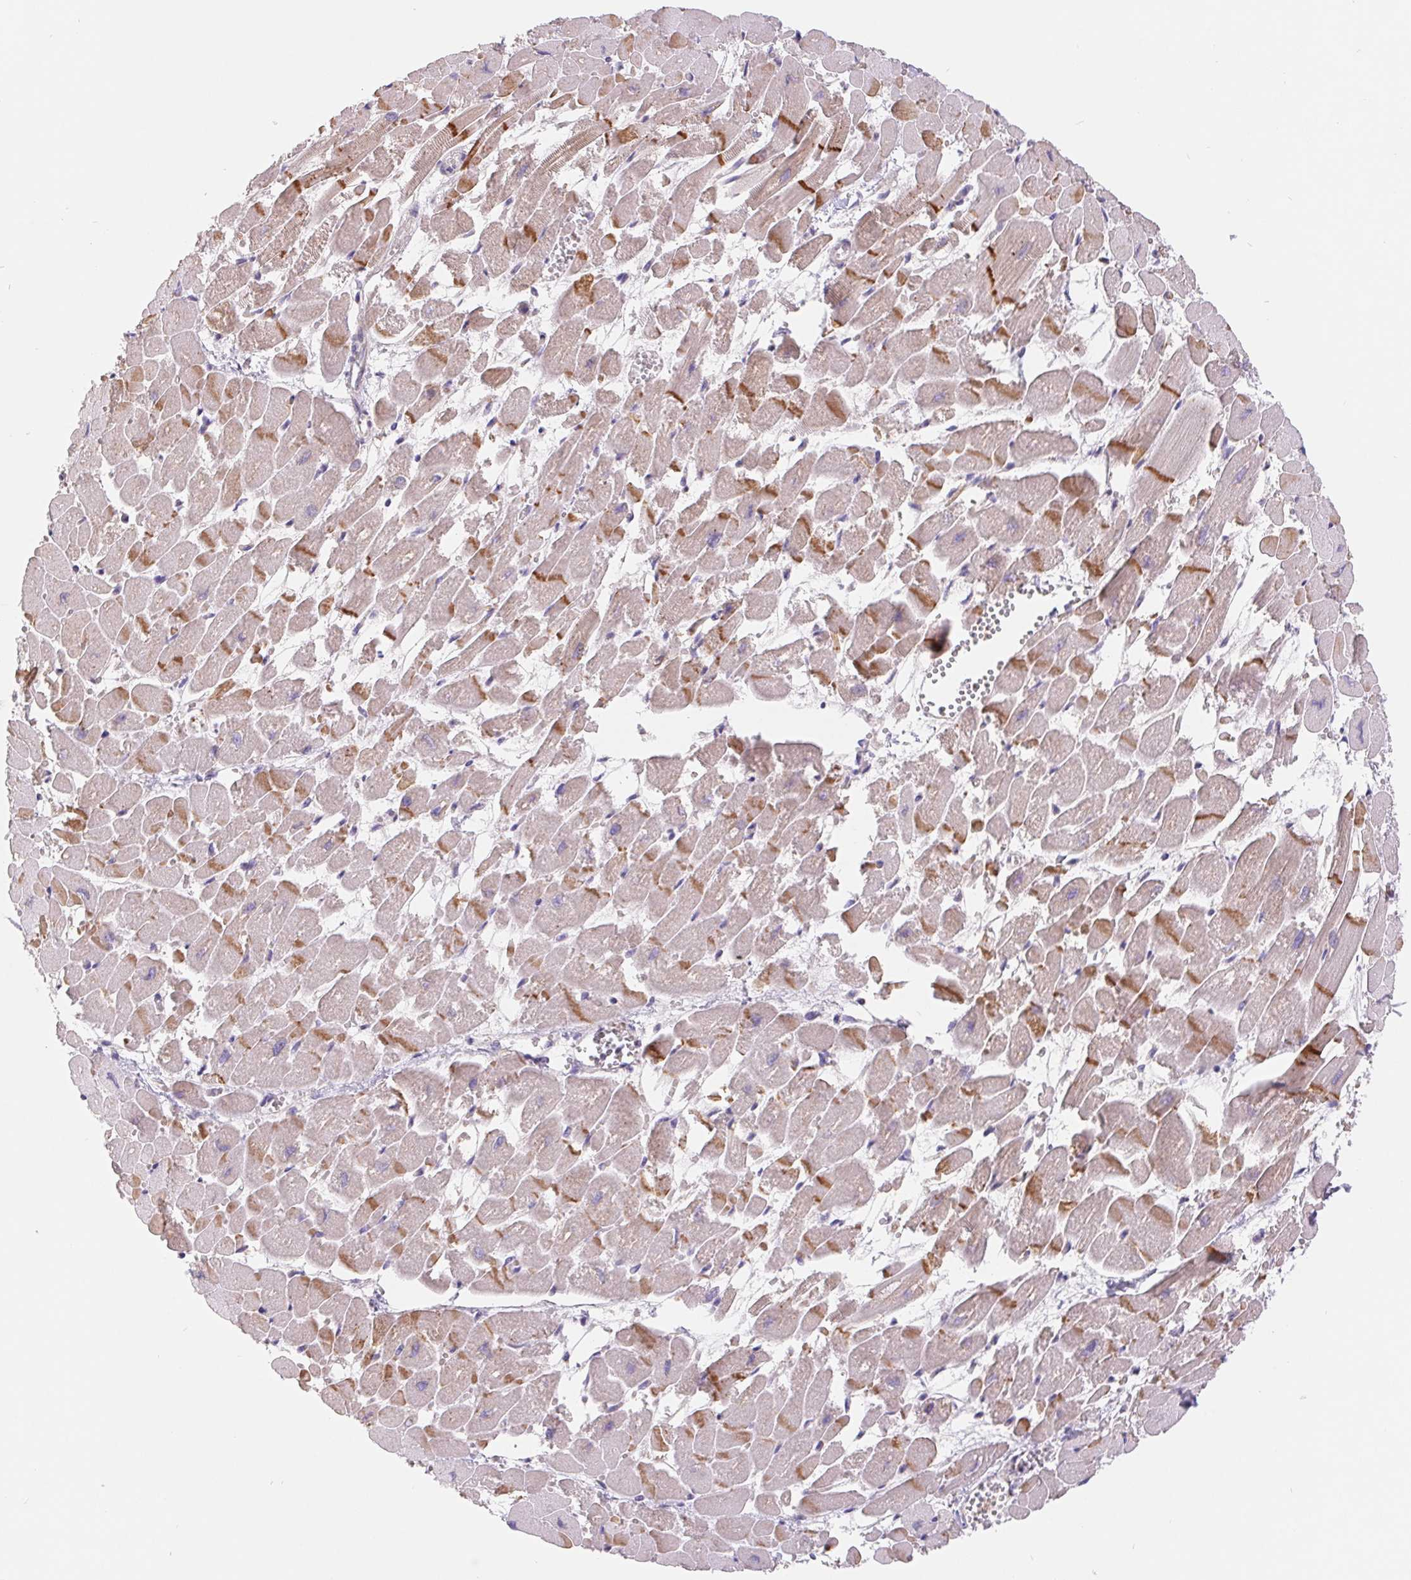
{"staining": {"intensity": "moderate", "quantity": "25%-75%", "location": "cytoplasmic/membranous"}, "tissue": "heart muscle", "cell_type": "Cardiomyocytes", "image_type": "normal", "snomed": [{"axis": "morphology", "description": "Normal tissue, NOS"}, {"axis": "topography", "description": "Heart"}], "caption": "High-power microscopy captured an immunohistochemistry micrograph of benign heart muscle, revealing moderate cytoplasmic/membranous positivity in about 25%-75% of cardiomyocytes. The staining was performed using DAB (3,3'-diaminobenzidine), with brown indicating positive protein expression. Nuclei are stained blue with hematoxylin.", "gene": "EMC6", "patient": {"sex": "female", "age": 52}}